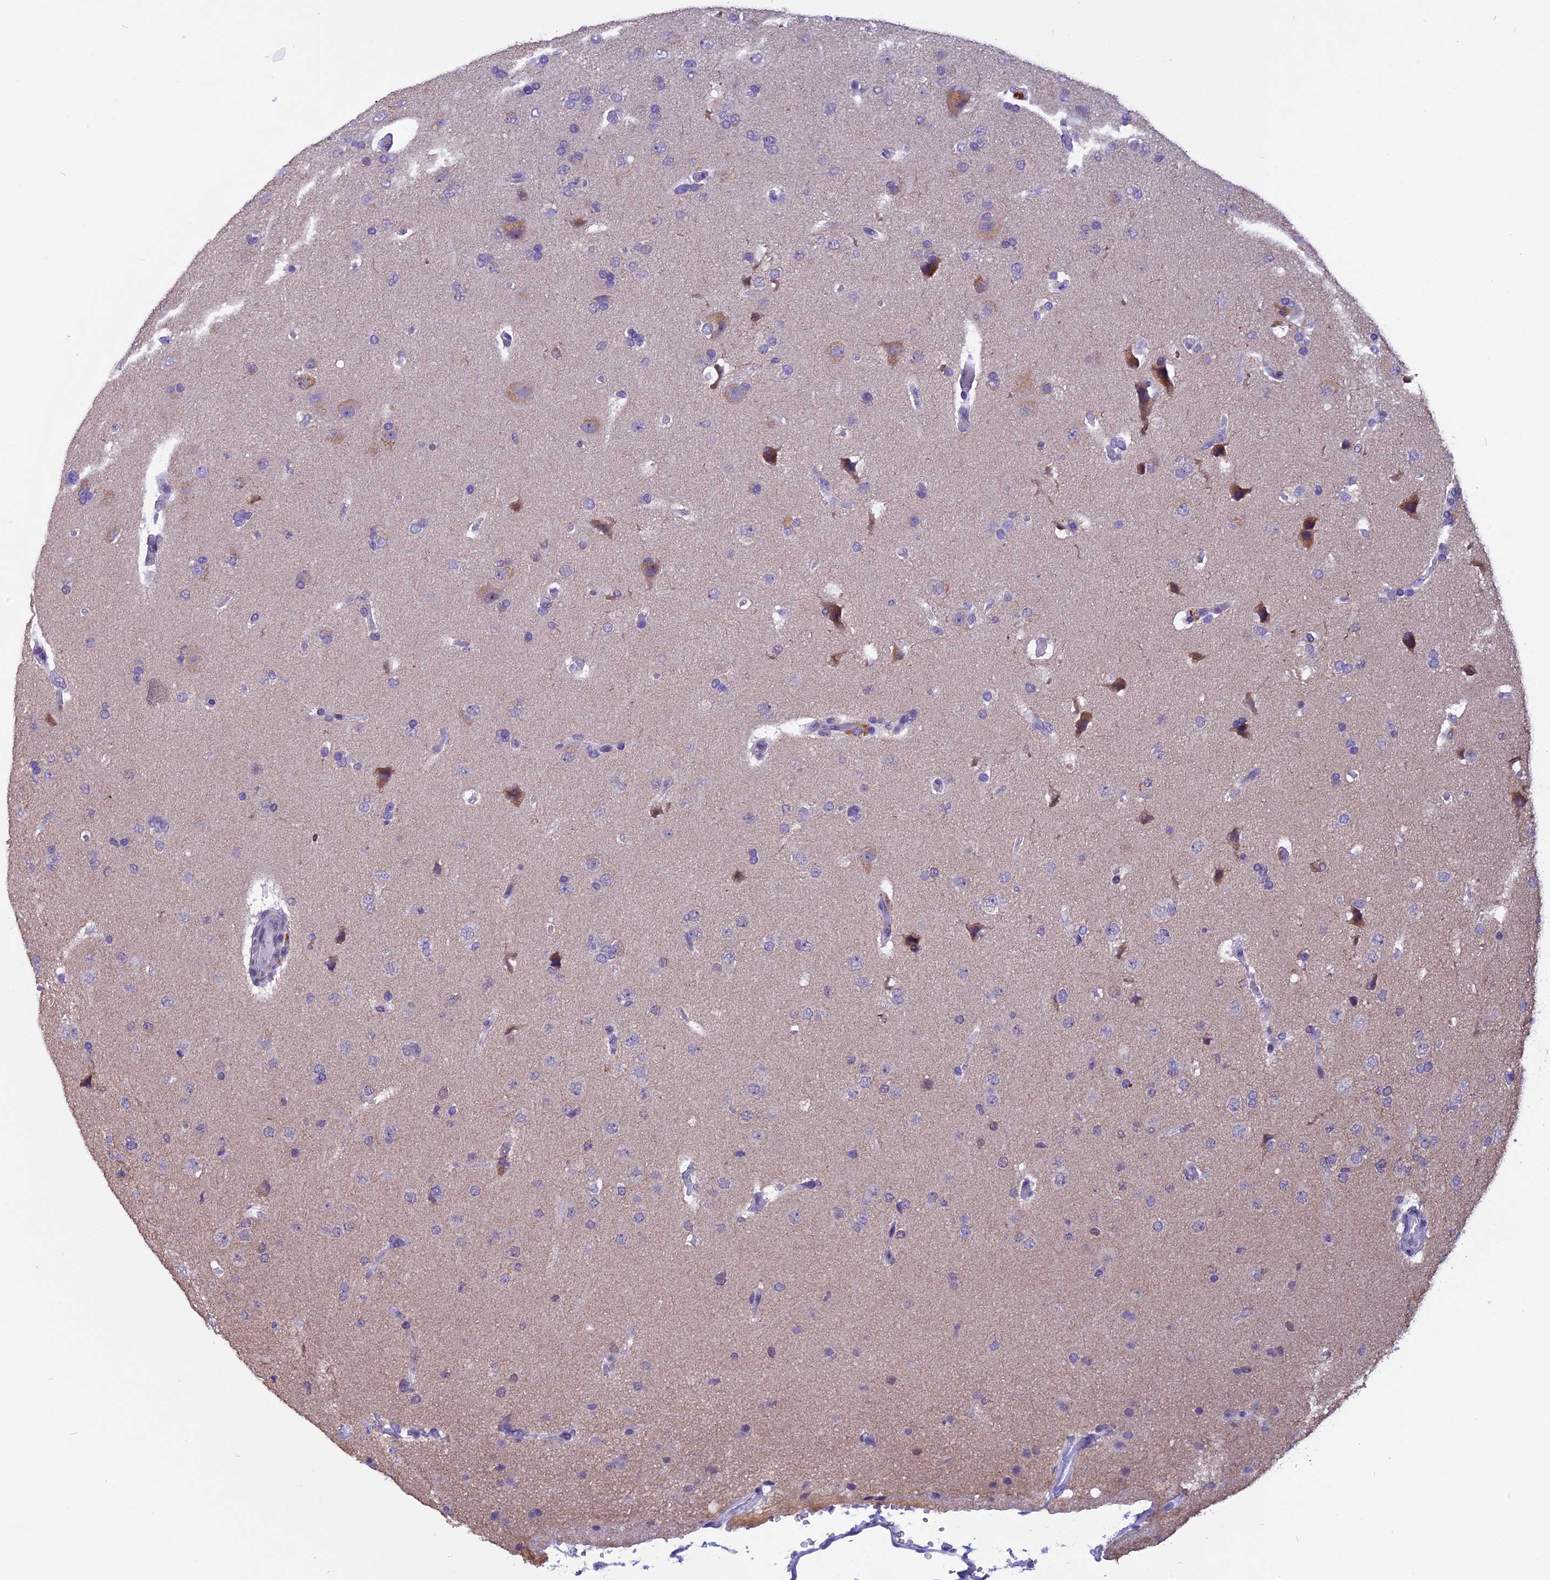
{"staining": {"intensity": "negative", "quantity": "none", "location": "none"}, "tissue": "glioma", "cell_type": "Tumor cells", "image_type": "cancer", "snomed": [{"axis": "morphology", "description": "Glioma, malignant, High grade"}, {"axis": "topography", "description": "Brain"}], "caption": "Immunohistochemical staining of human malignant glioma (high-grade) exhibits no significant expression in tumor cells. Brightfield microscopy of immunohistochemistry (IHC) stained with DAB (brown) and hematoxylin (blue), captured at high magnification.", "gene": "ZNF317", "patient": {"sex": "male", "age": 72}}